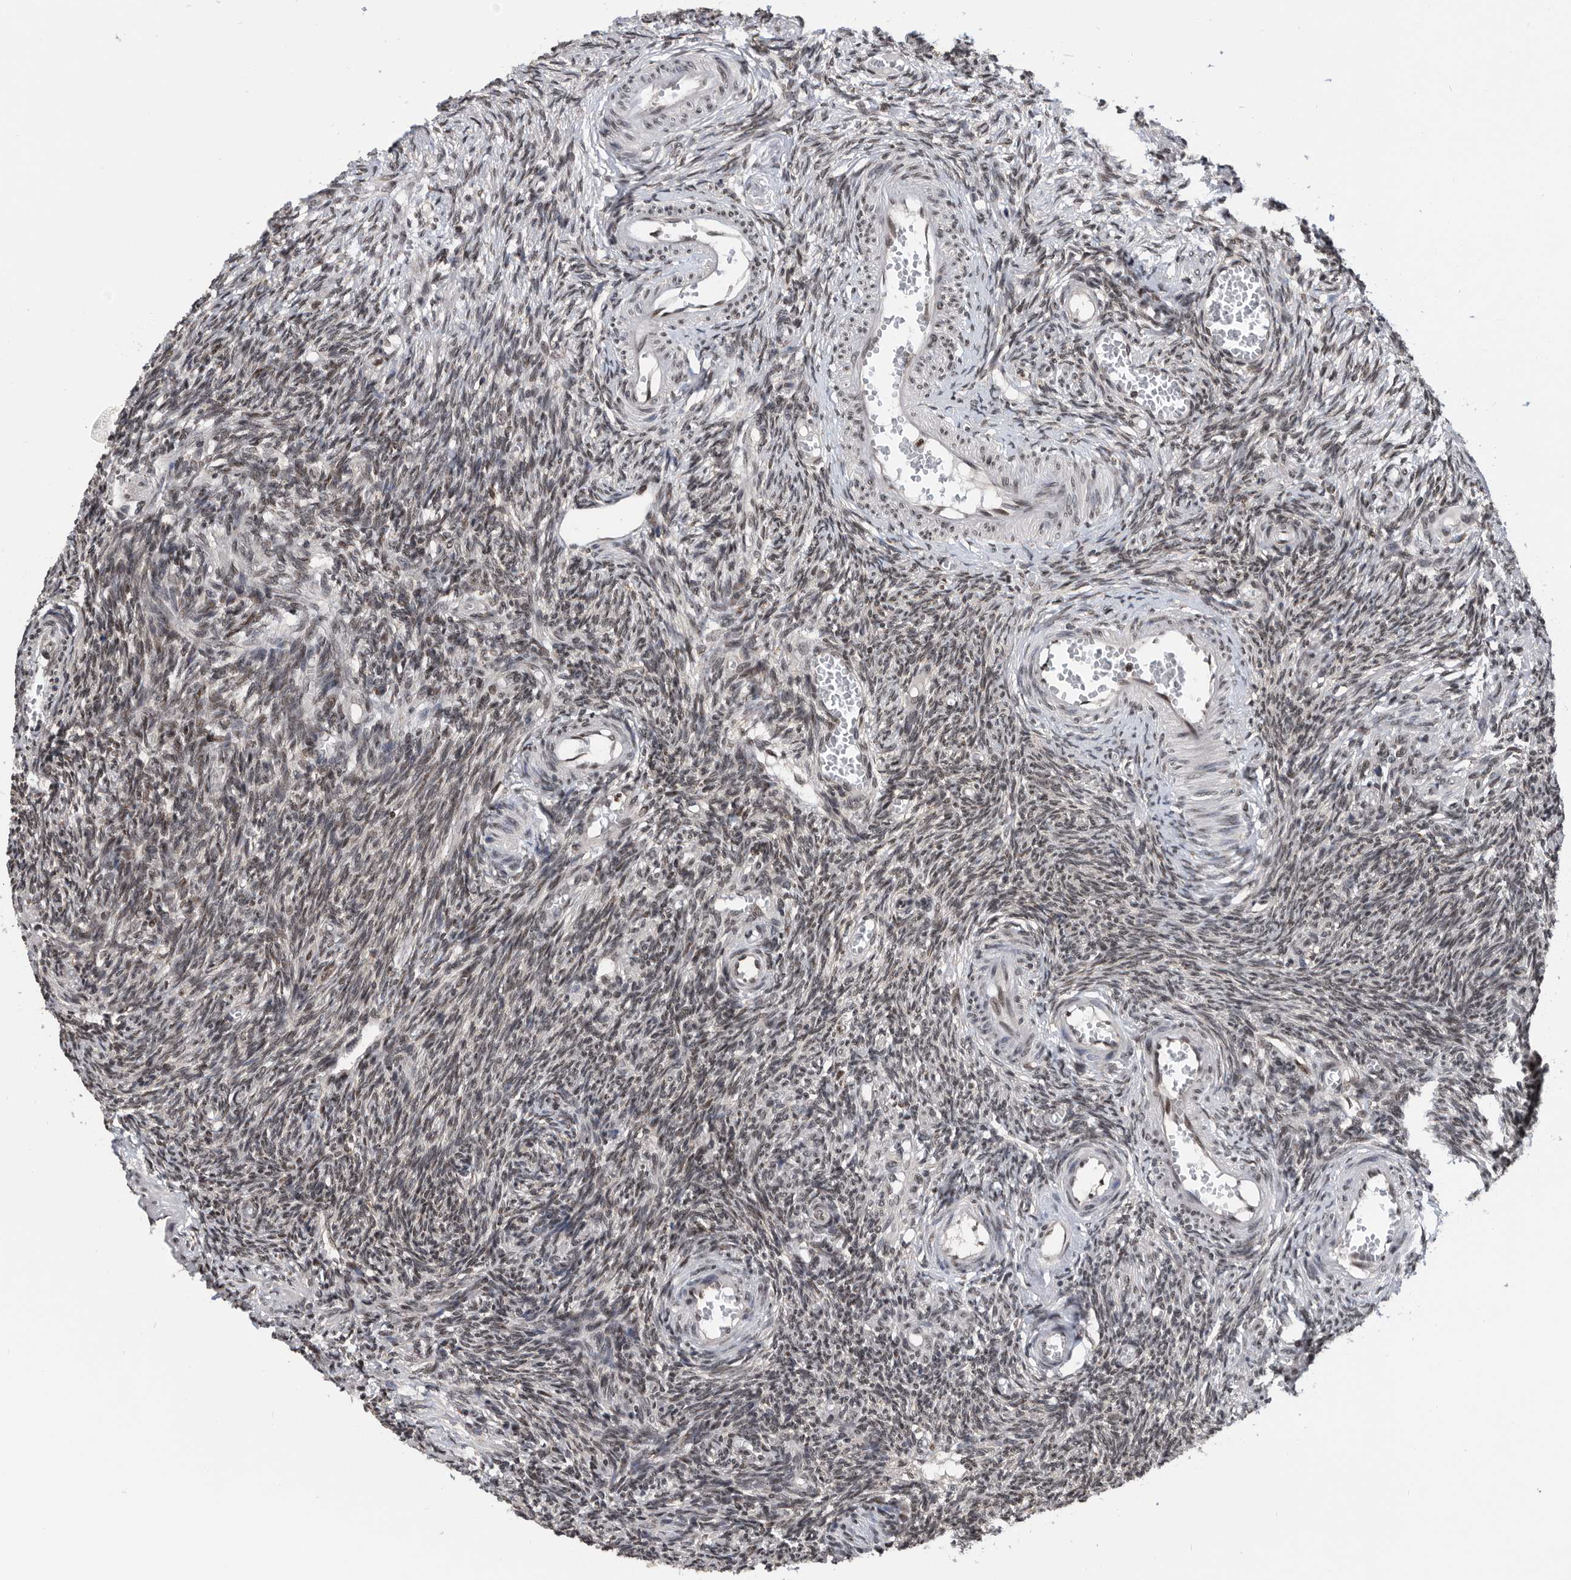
{"staining": {"intensity": "weak", "quantity": "25%-75%", "location": "nuclear"}, "tissue": "ovary", "cell_type": "Ovarian stroma cells", "image_type": "normal", "snomed": [{"axis": "morphology", "description": "Normal tissue, NOS"}, {"axis": "topography", "description": "Ovary"}], "caption": "Ovary stained with DAB IHC shows low levels of weak nuclear positivity in approximately 25%-75% of ovarian stroma cells. (brown staining indicates protein expression, while blue staining denotes nuclei).", "gene": "SNRNP48", "patient": {"sex": "female", "age": 27}}